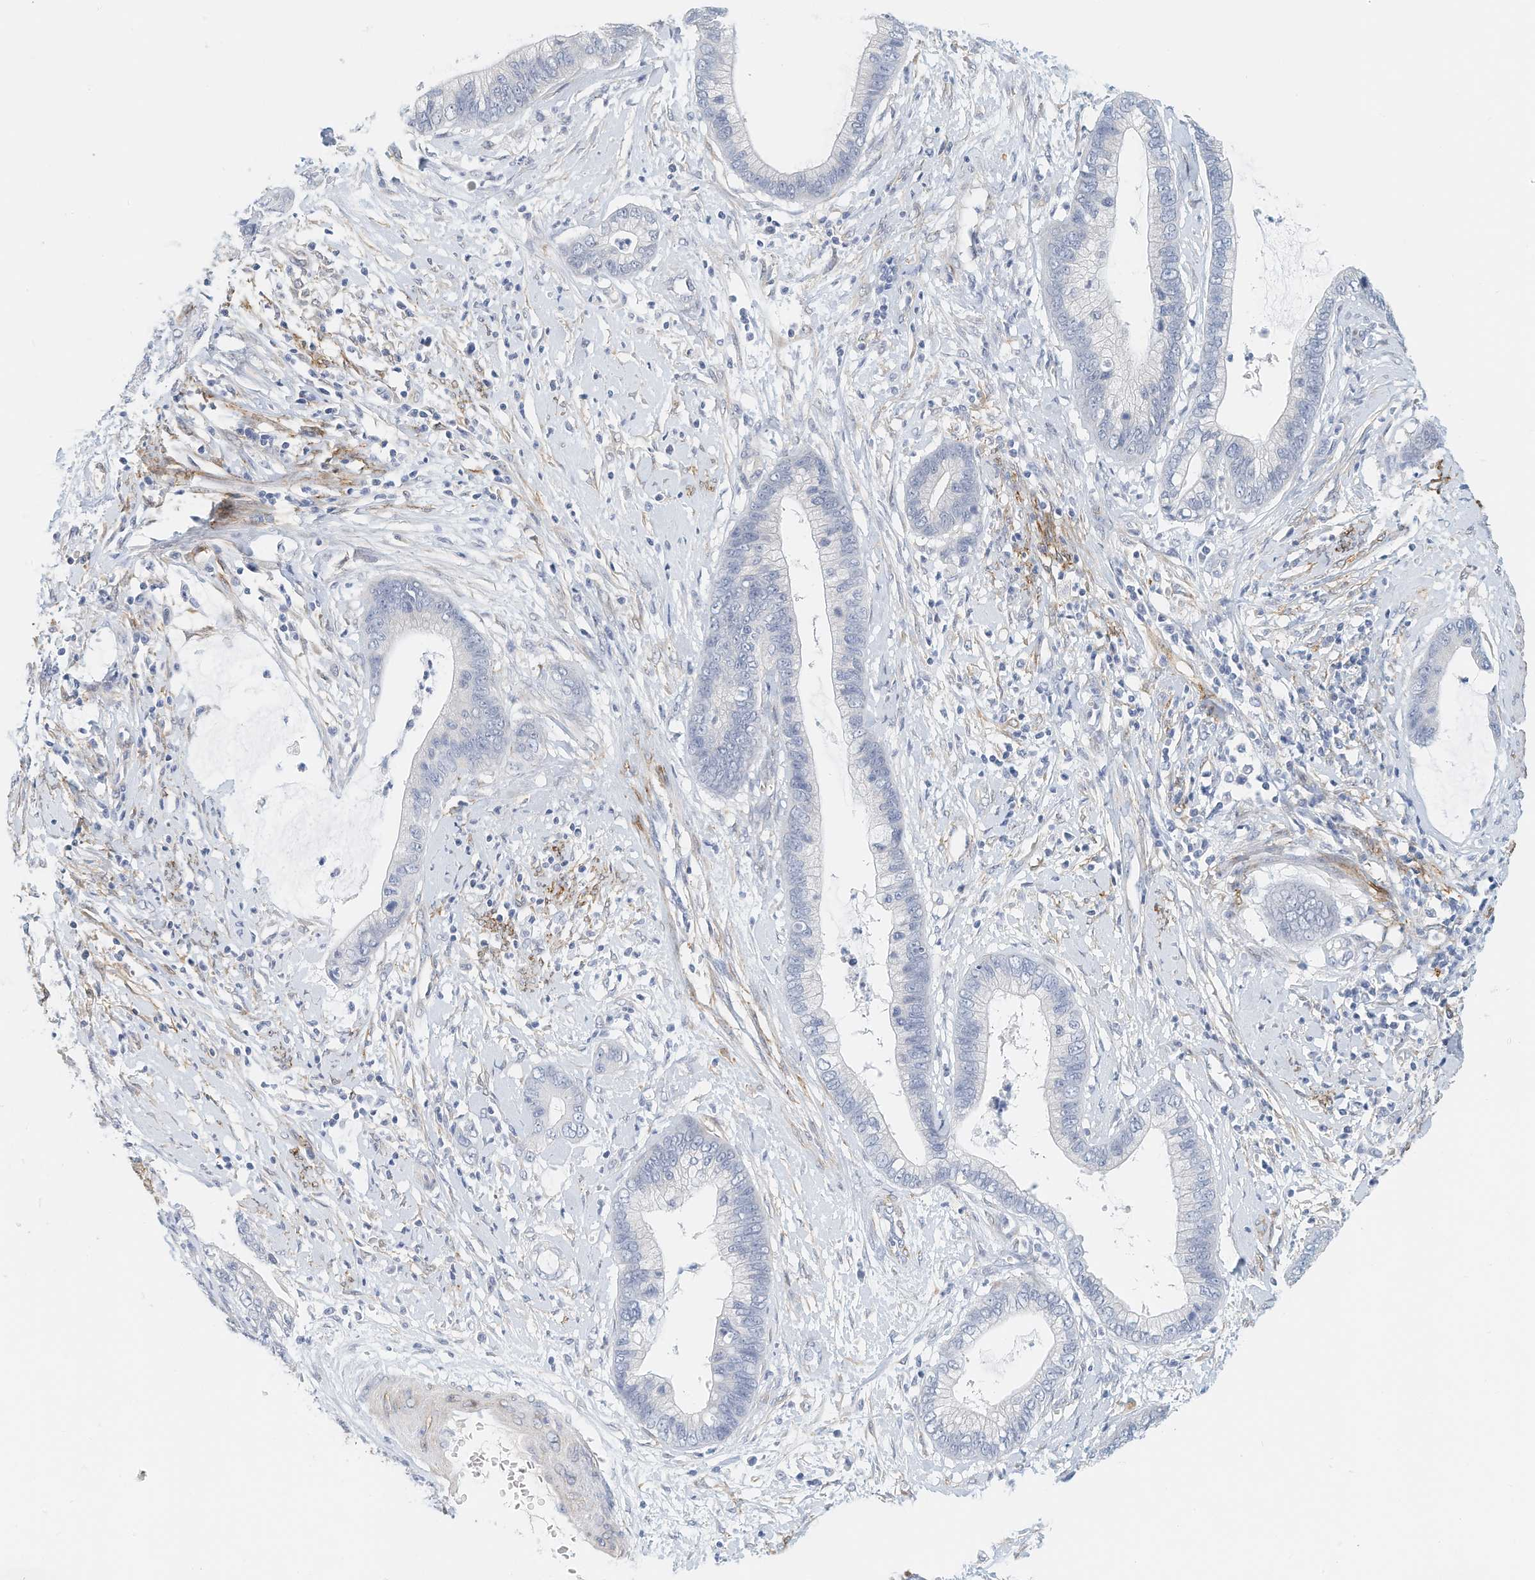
{"staining": {"intensity": "negative", "quantity": "none", "location": "none"}, "tissue": "cervical cancer", "cell_type": "Tumor cells", "image_type": "cancer", "snomed": [{"axis": "morphology", "description": "Adenocarcinoma, NOS"}, {"axis": "topography", "description": "Cervix"}], "caption": "The IHC image has no significant staining in tumor cells of cervical cancer tissue.", "gene": "ARHGAP28", "patient": {"sex": "female", "age": 44}}